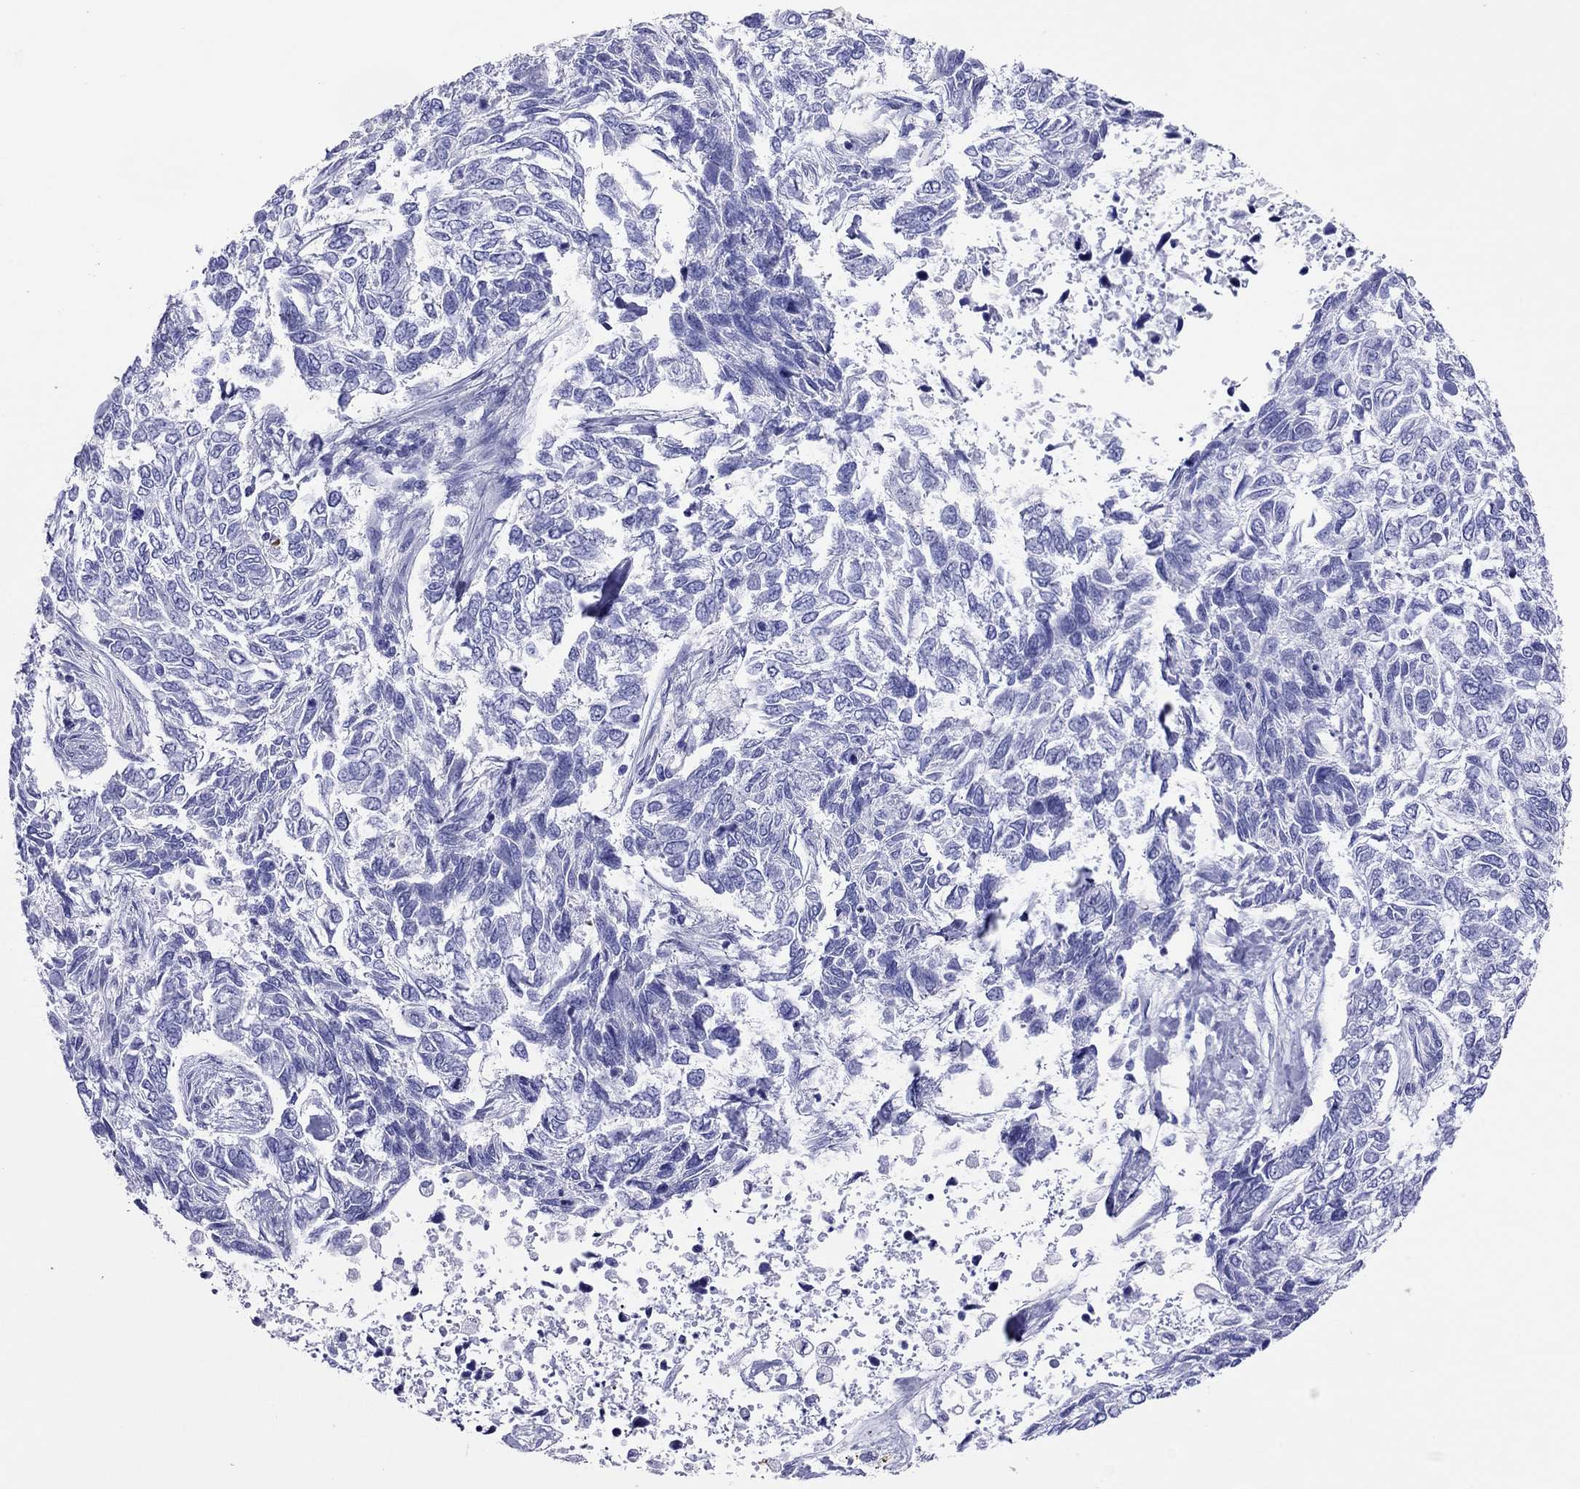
{"staining": {"intensity": "negative", "quantity": "none", "location": "none"}, "tissue": "skin cancer", "cell_type": "Tumor cells", "image_type": "cancer", "snomed": [{"axis": "morphology", "description": "Basal cell carcinoma"}, {"axis": "topography", "description": "Skin"}], "caption": "An image of skin cancer (basal cell carcinoma) stained for a protein displays no brown staining in tumor cells.", "gene": "PTPRN", "patient": {"sex": "female", "age": 65}}